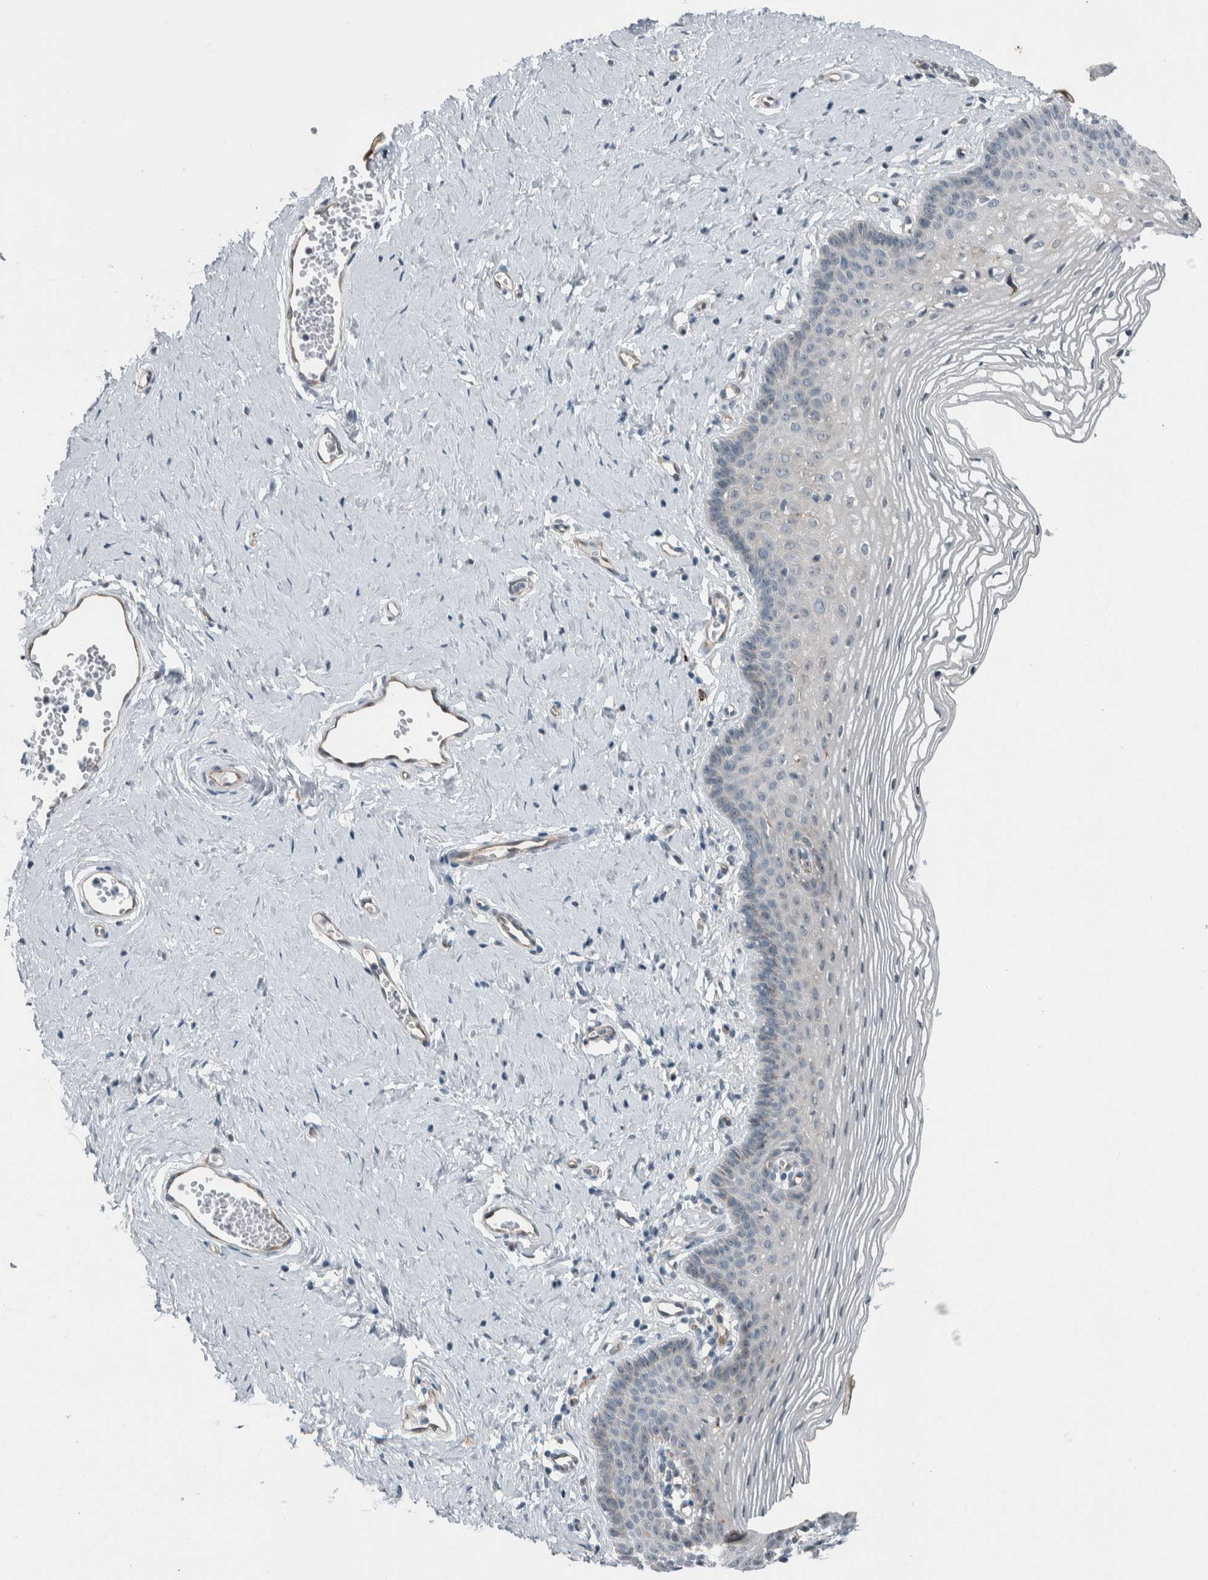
{"staining": {"intensity": "negative", "quantity": "none", "location": "none"}, "tissue": "vagina", "cell_type": "Squamous epithelial cells", "image_type": "normal", "snomed": [{"axis": "morphology", "description": "Normal tissue, NOS"}, {"axis": "topography", "description": "Vagina"}], "caption": "This is an immunohistochemistry (IHC) micrograph of unremarkable vagina. There is no positivity in squamous epithelial cells.", "gene": "USP25", "patient": {"sex": "female", "age": 32}}